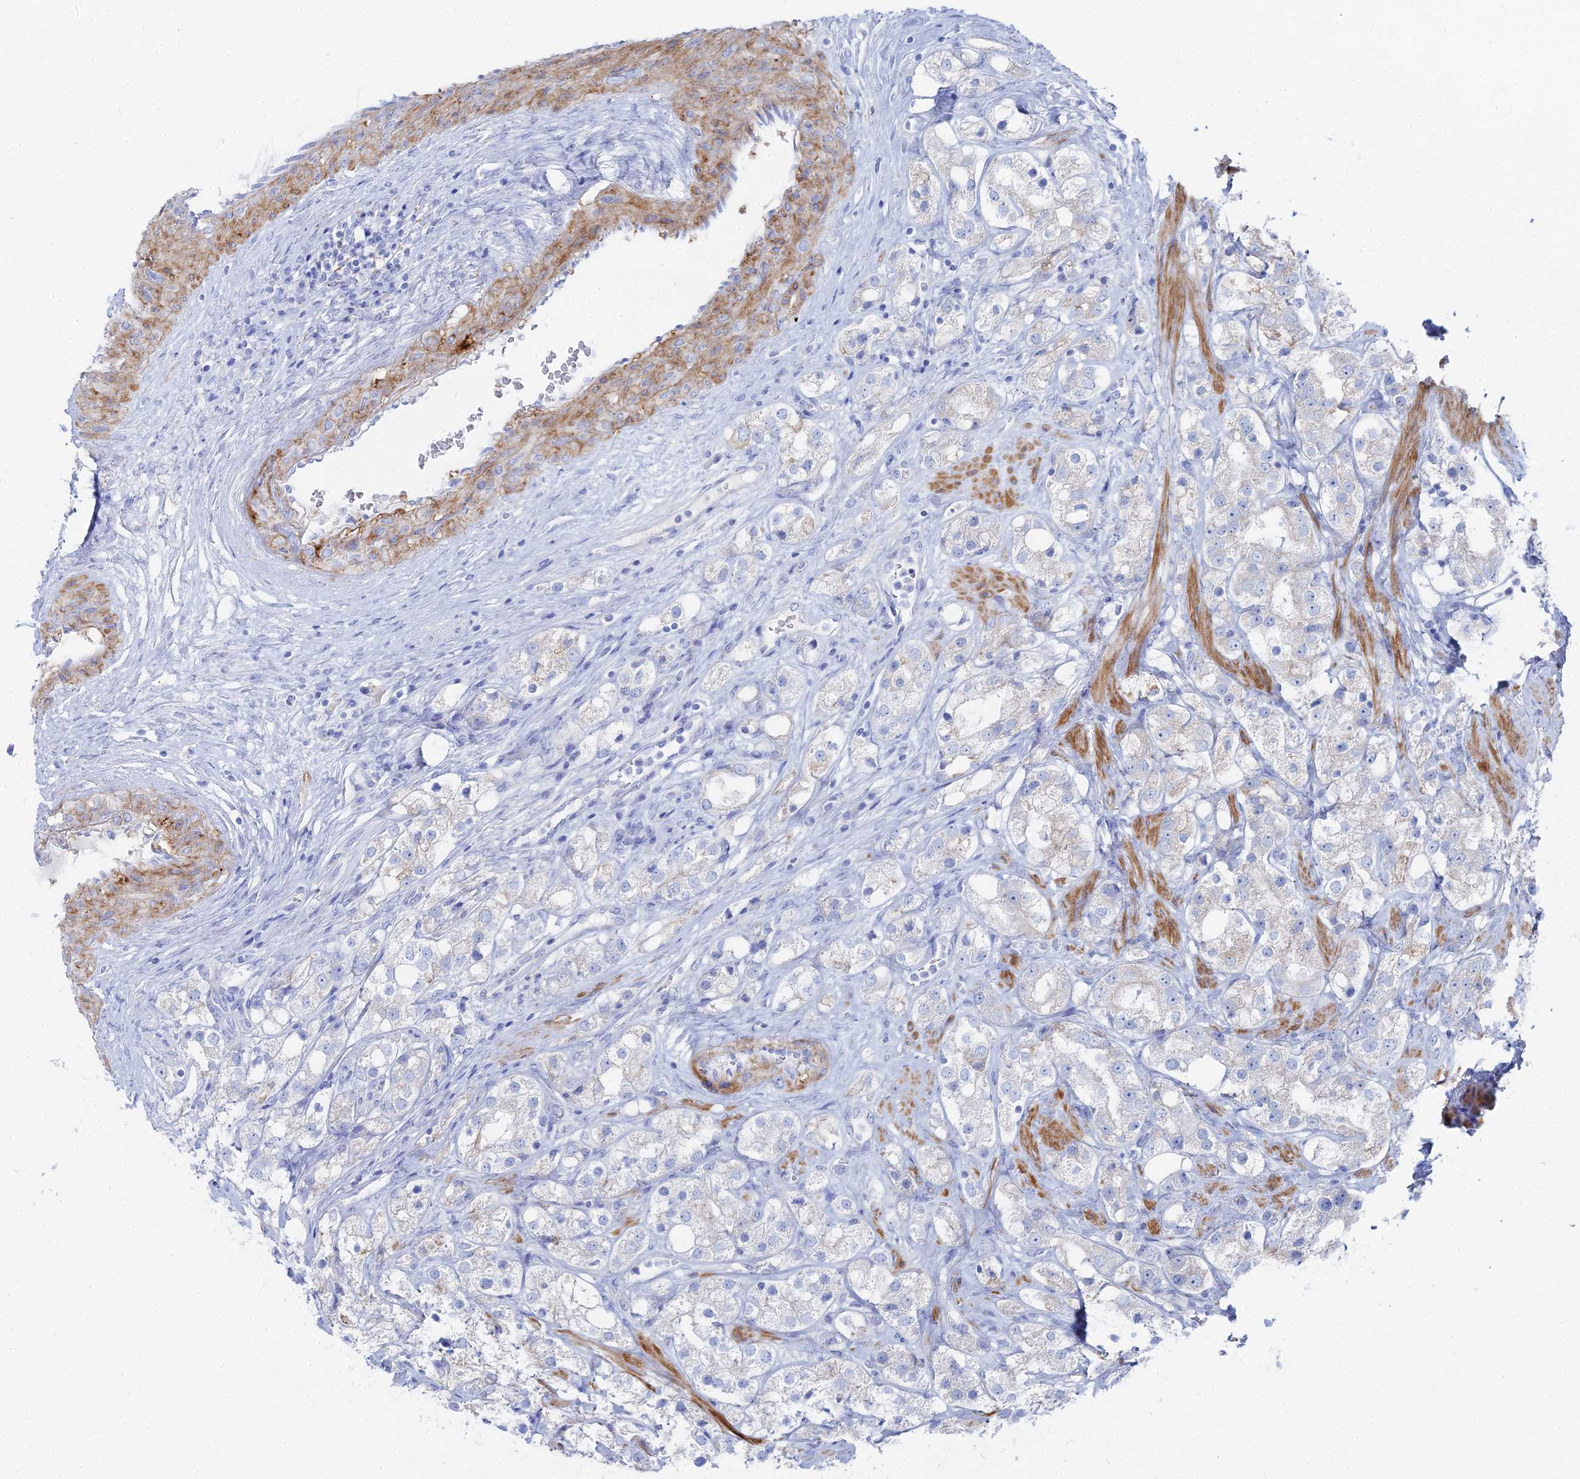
{"staining": {"intensity": "negative", "quantity": "none", "location": "none"}, "tissue": "prostate cancer", "cell_type": "Tumor cells", "image_type": "cancer", "snomed": [{"axis": "morphology", "description": "Adenocarcinoma, NOS"}, {"axis": "topography", "description": "Prostate"}], "caption": "There is no significant positivity in tumor cells of adenocarcinoma (prostate).", "gene": "DHX34", "patient": {"sex": "male", "age": 79}}